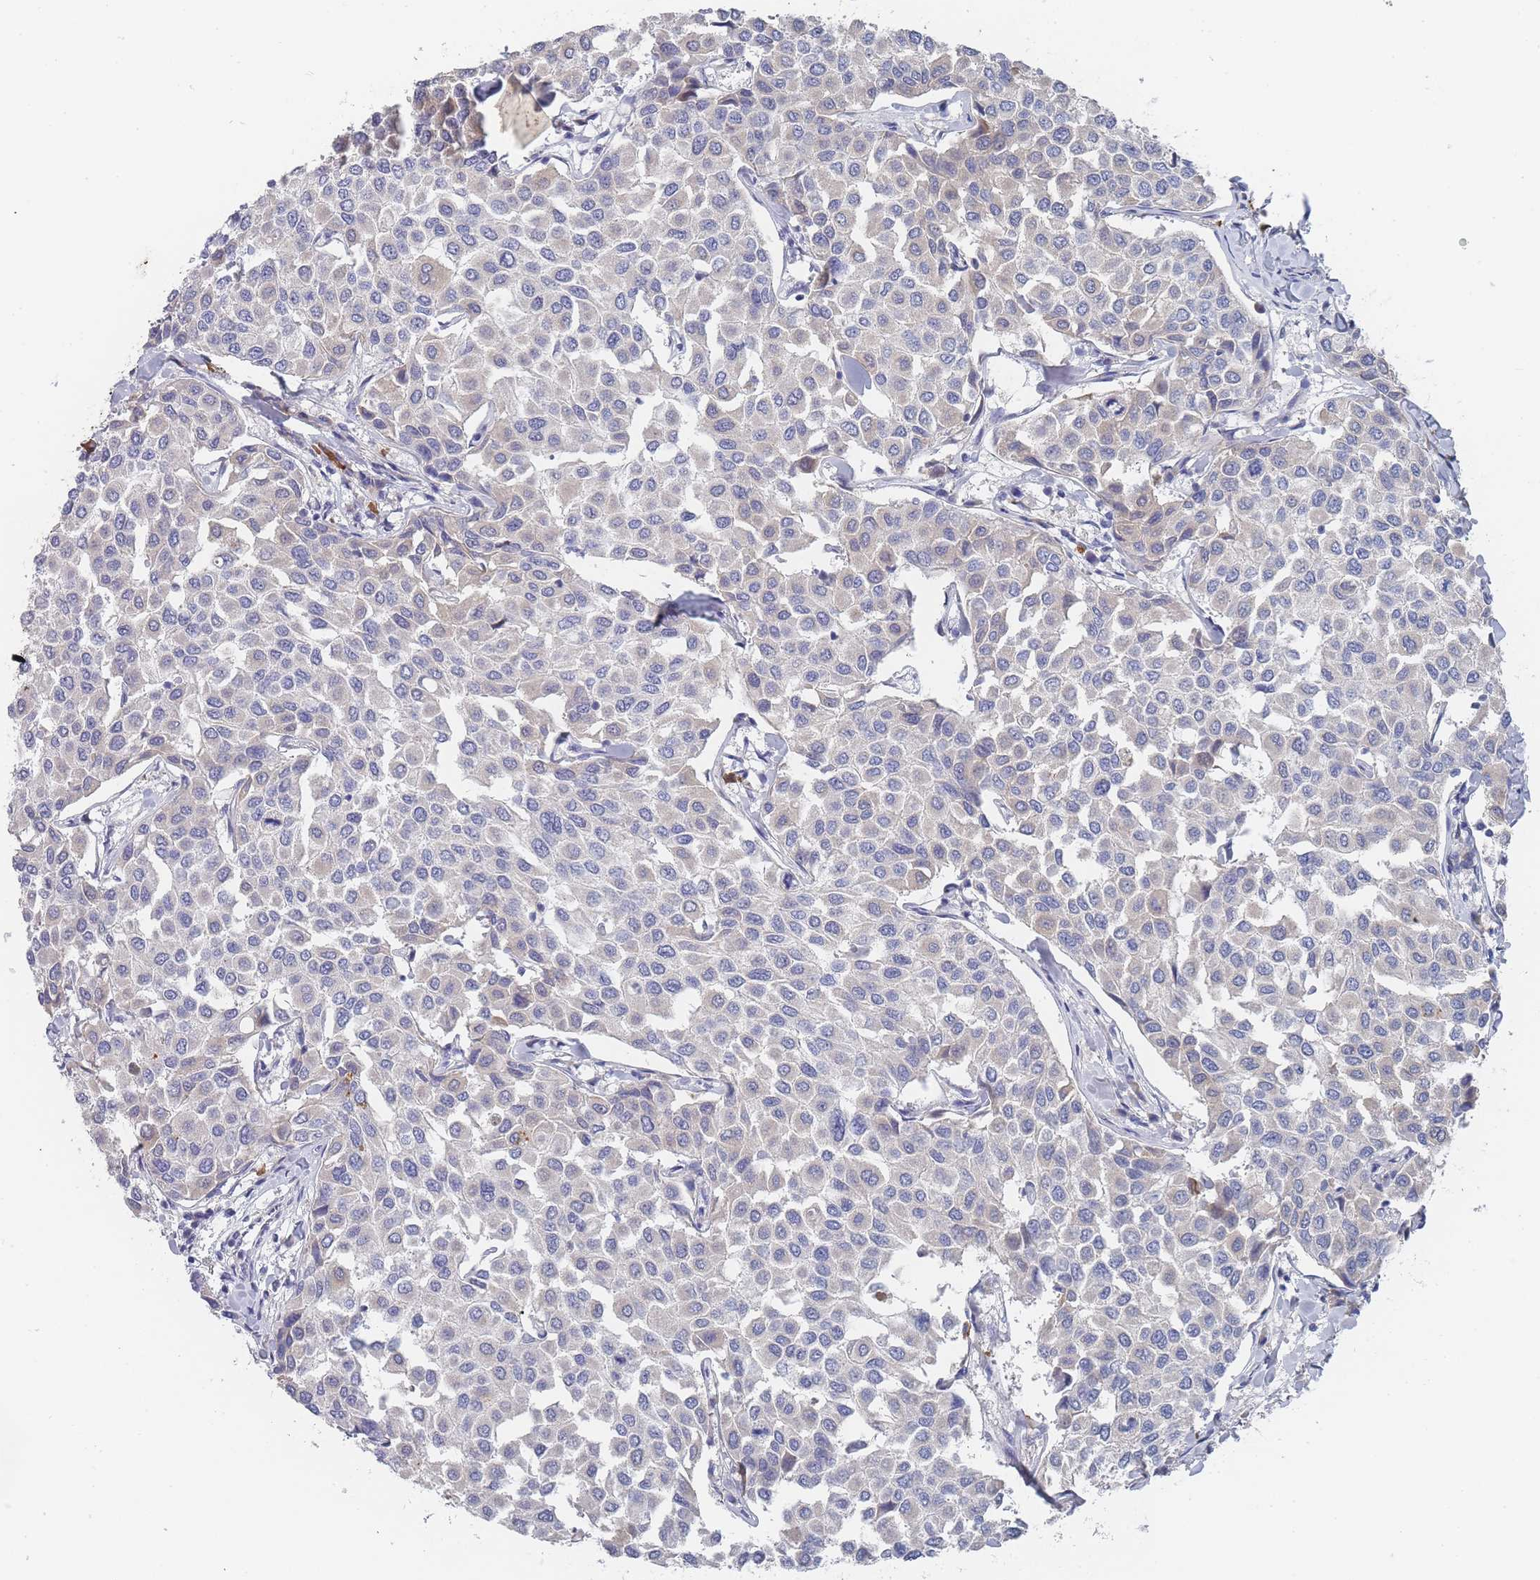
{"staining": {"intensity": "negative", "quantity": "none", "location": "none"}, "tissue": "breast cancer", "cell_type": "Tumor cells", "image_type": "cancer", "snomed": [{"axis": "morphology", "description": "Duct carcinoma"}, {"axis": "topography", "description": "Breast"}], "caption": "DAB (3,3'-diaminobenzidine) immunohistochemical staining of human breast cancer shows no significant positivity in tumor cells. (DAB (3,3'-diaminobenzidine) IHC with hematoxylin counter stain).", "gene": "ACAD11", "patient": {"sex": "female", "age": 55}}